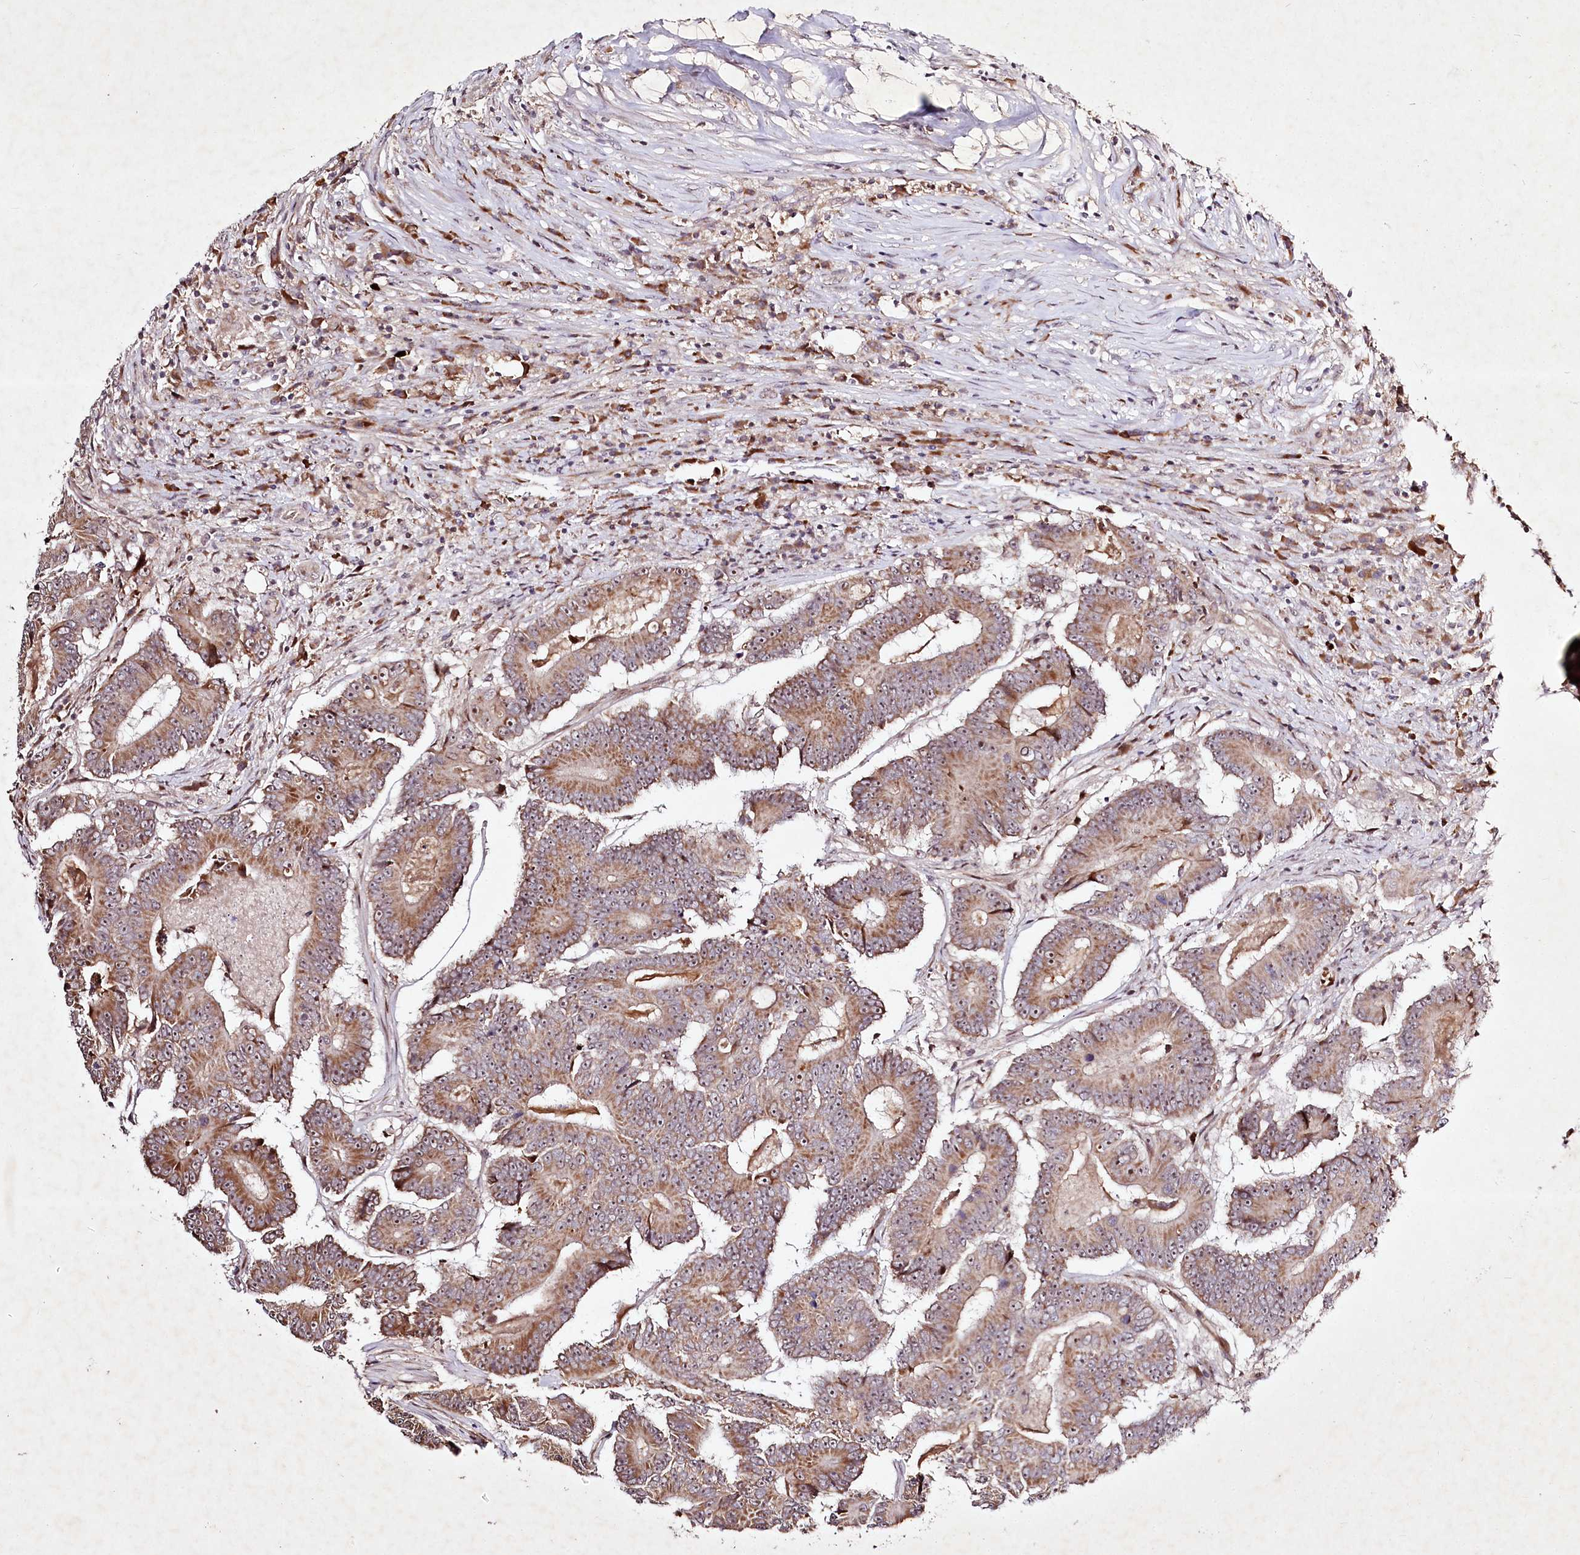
{"staining": {"intensity": "moderate", "quantity": ">75%", "location": "cytoplasmic/membranous"}, "tissue": "colorectal cancer", "cell_type": "Tumor cells", "image_type": "cancer", "snomed": [{"axis": "morphology", "description": "Adenocarcinoma, NOS"}, {"axis": "topography", "description": "Colon"}], "caption": "Immunohistochemistry (IHC) of human colorectal cancer (adenocarcinoma) reveals medium levels of moderate cytoplasmic/membranous positivity in about >75% of tumor cells. Using DAB (3,3'-diaminobenzidine) (brown) and hematoxylin (blue) stains, captured at high magnification using brightfield microscopy.", "gene": "DMP1", "patient": {"sex": "male", "age": 83}}